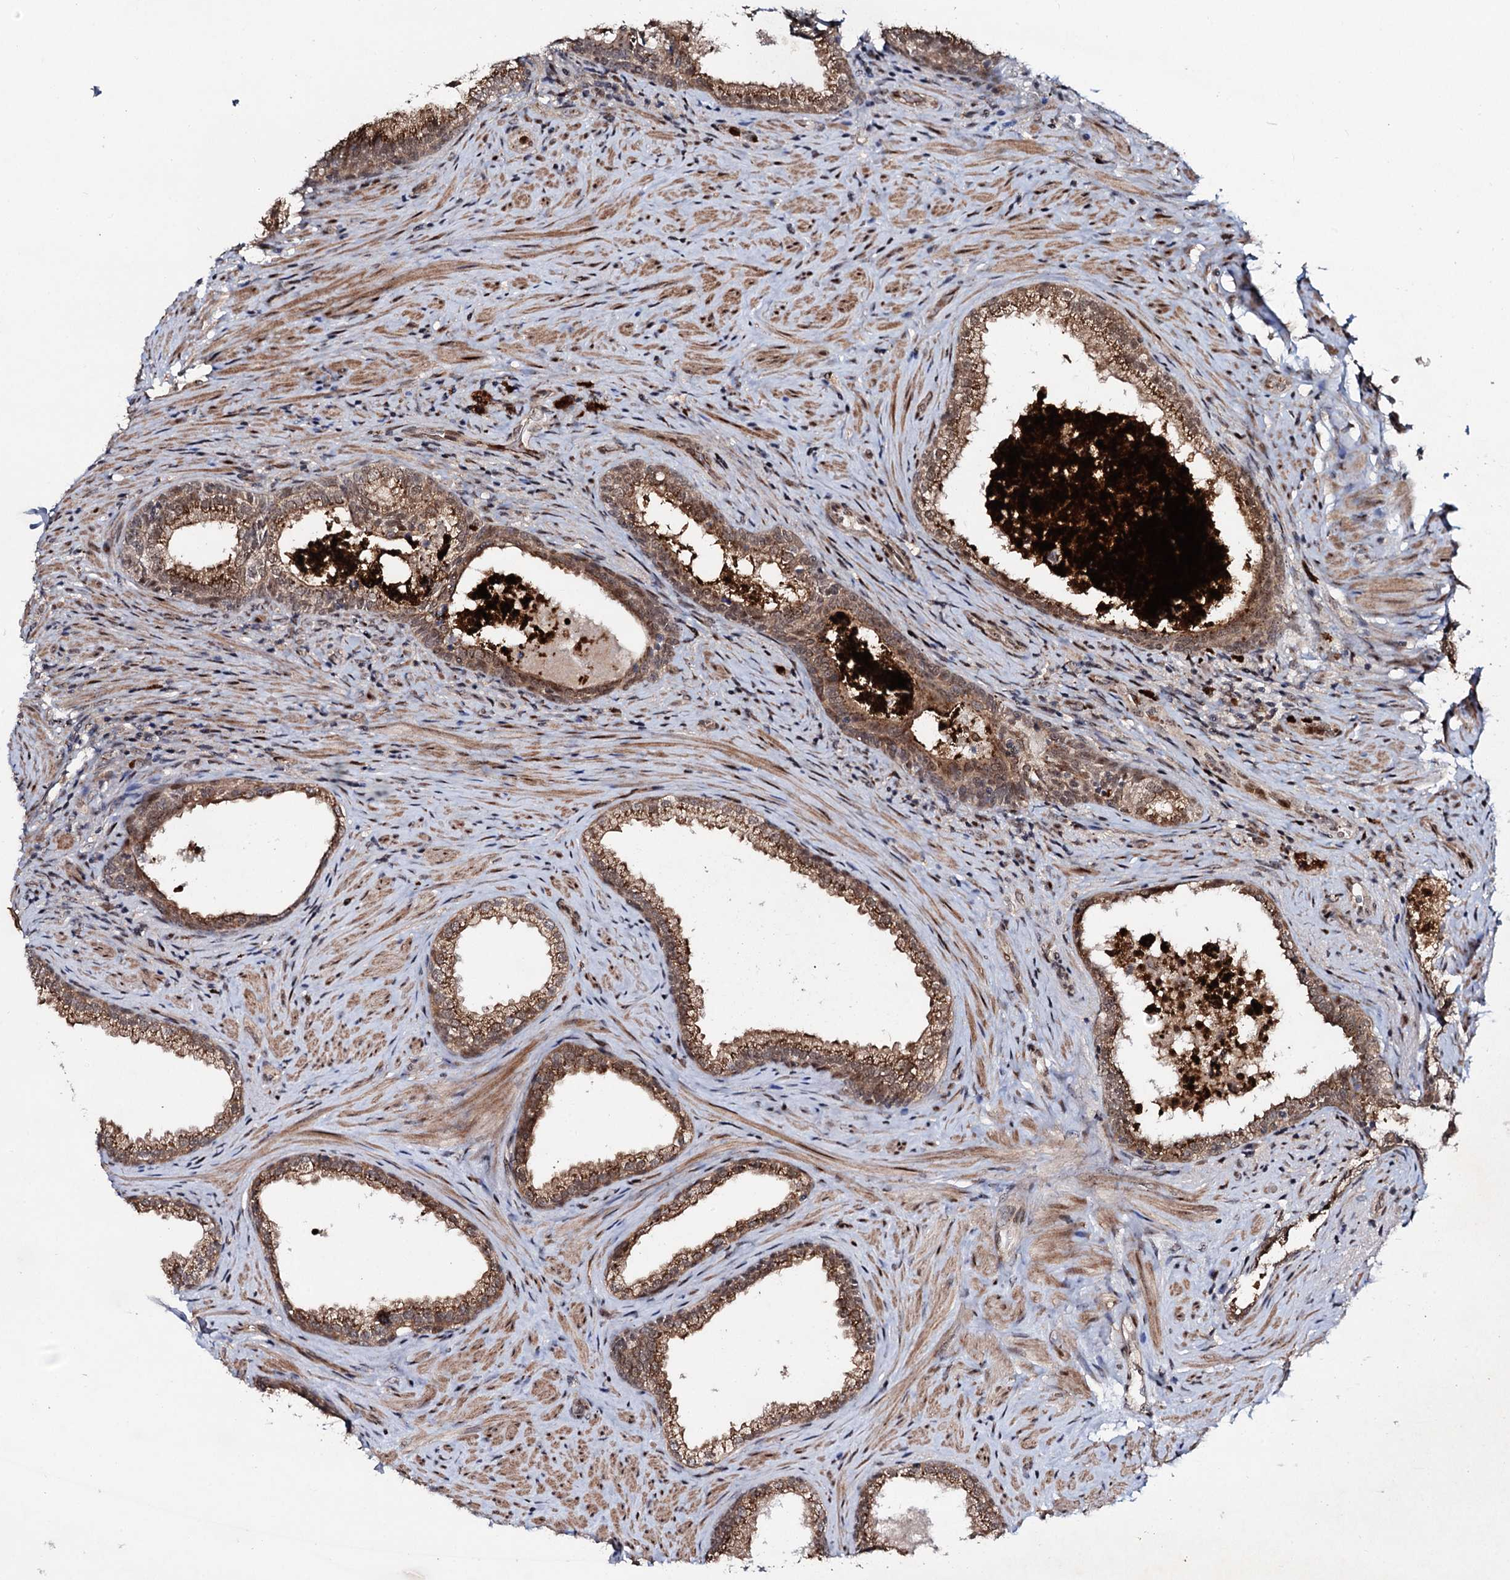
{"staining": {"intensity": "strong", "quantity": ">75%", "location": "cytoplasmic/membranous"}, "tissue": "prostate", "cell_type": "Glandular cells", "image_type": "normal", "snomed": [{"axis": "morphology", "description": "Normal tissue, NOS"}, {"axis": "topography", "description": "Prostate"}], "caption": "A brown stain labels strong cytoplasmic/membranous staining of a protein in glandular cells of unremarkable prostate.", "gene": "COG6", "patient": {"sex": "male", "age": 76}}